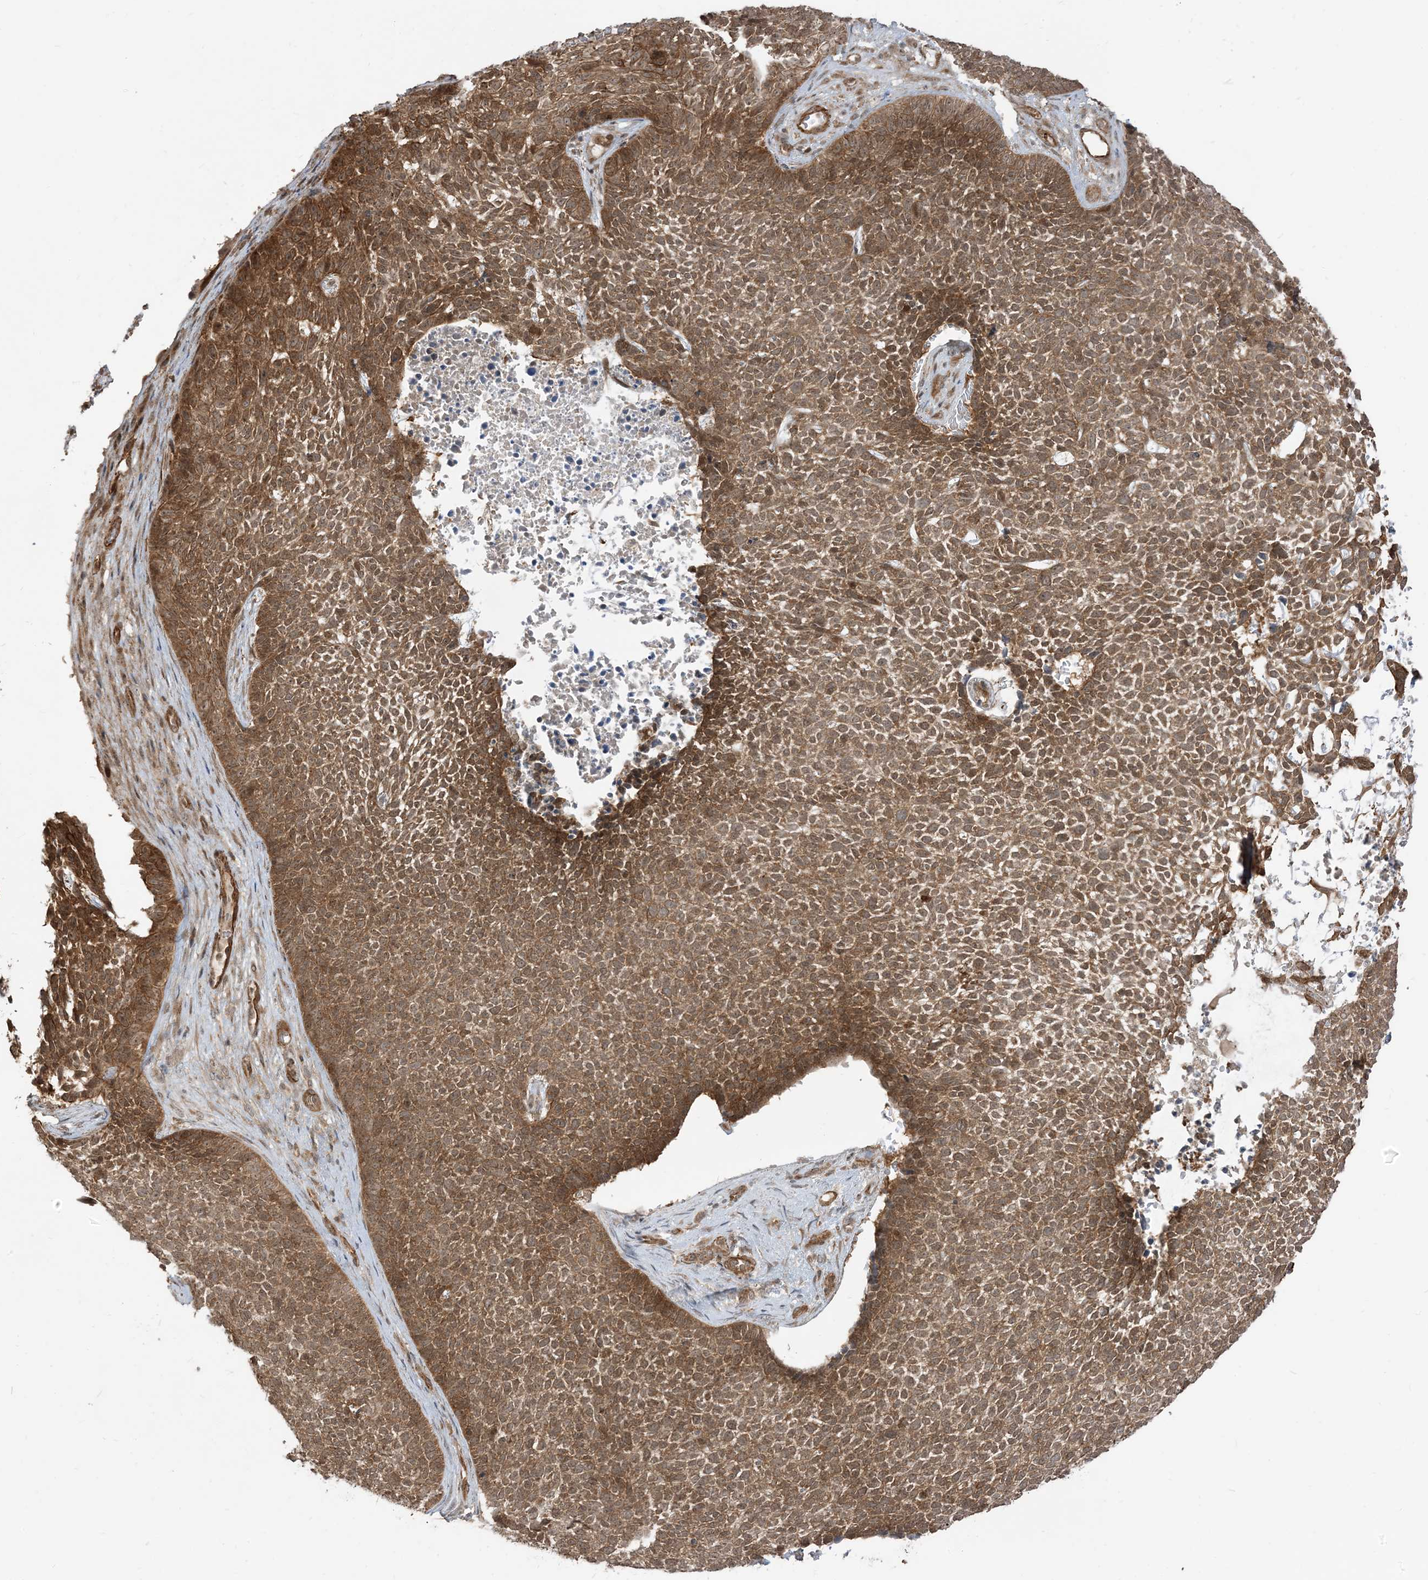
{"staining": {"intensity": "strong", "quantity": ">75%", "location": "cytoplasmic/membranous"}, "tissue": "skin cancer", "cell_type": "Tumor cells", "image_type": "cancer", "snomed": [{"axis": "morphology", "description": "Basal cell carcinoma"}, {"axis": "topography", "description": "Skin"}], "caption": "Human basal cell carcinoma (skin) stained for a protein (brown) demonstrates strong cytoplasmic/membranous positive positivity in approximately >75% of tumor cells.", "gene": "TBCC", "patient": {"sex": "female", "age": 84}}